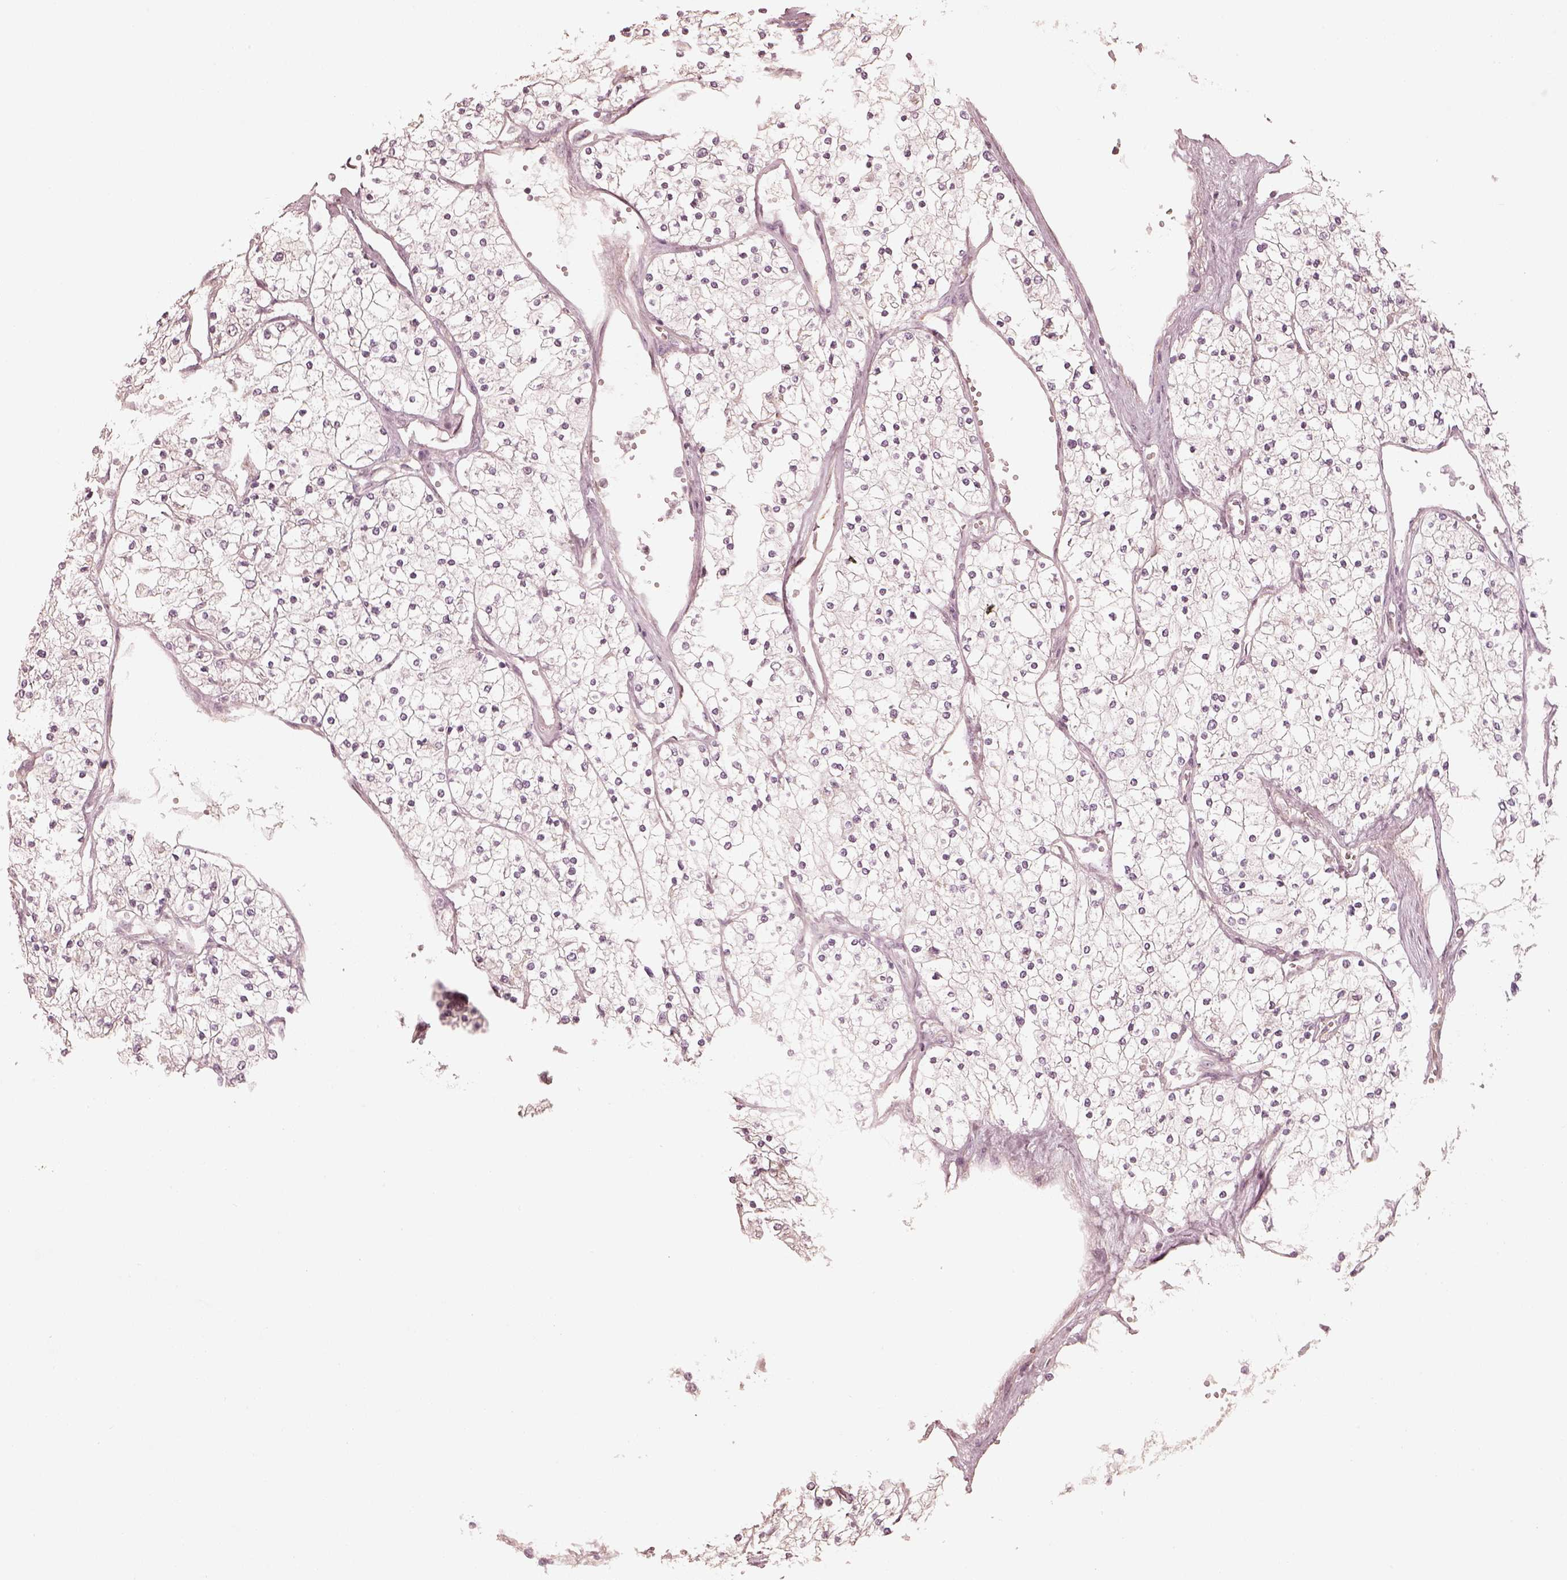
{"staining": {"intensity": "negative", "quantity": "none", "location": "none"}, "tissue": "renal cancer", "cell_type": "Tumor cells", "image_type": "cancer", "snomed": [{"axis": "morphology", "description": "Adenocarcinoma, NOS"}, {"axis": "topography", "description": "Kidney"}], "caption": "Renal cancer stained for a protein using IHC exhibits no positivity tumor cells.", "gene": "KCNJ9", "patient": {"sex": "male", "age": 80}}